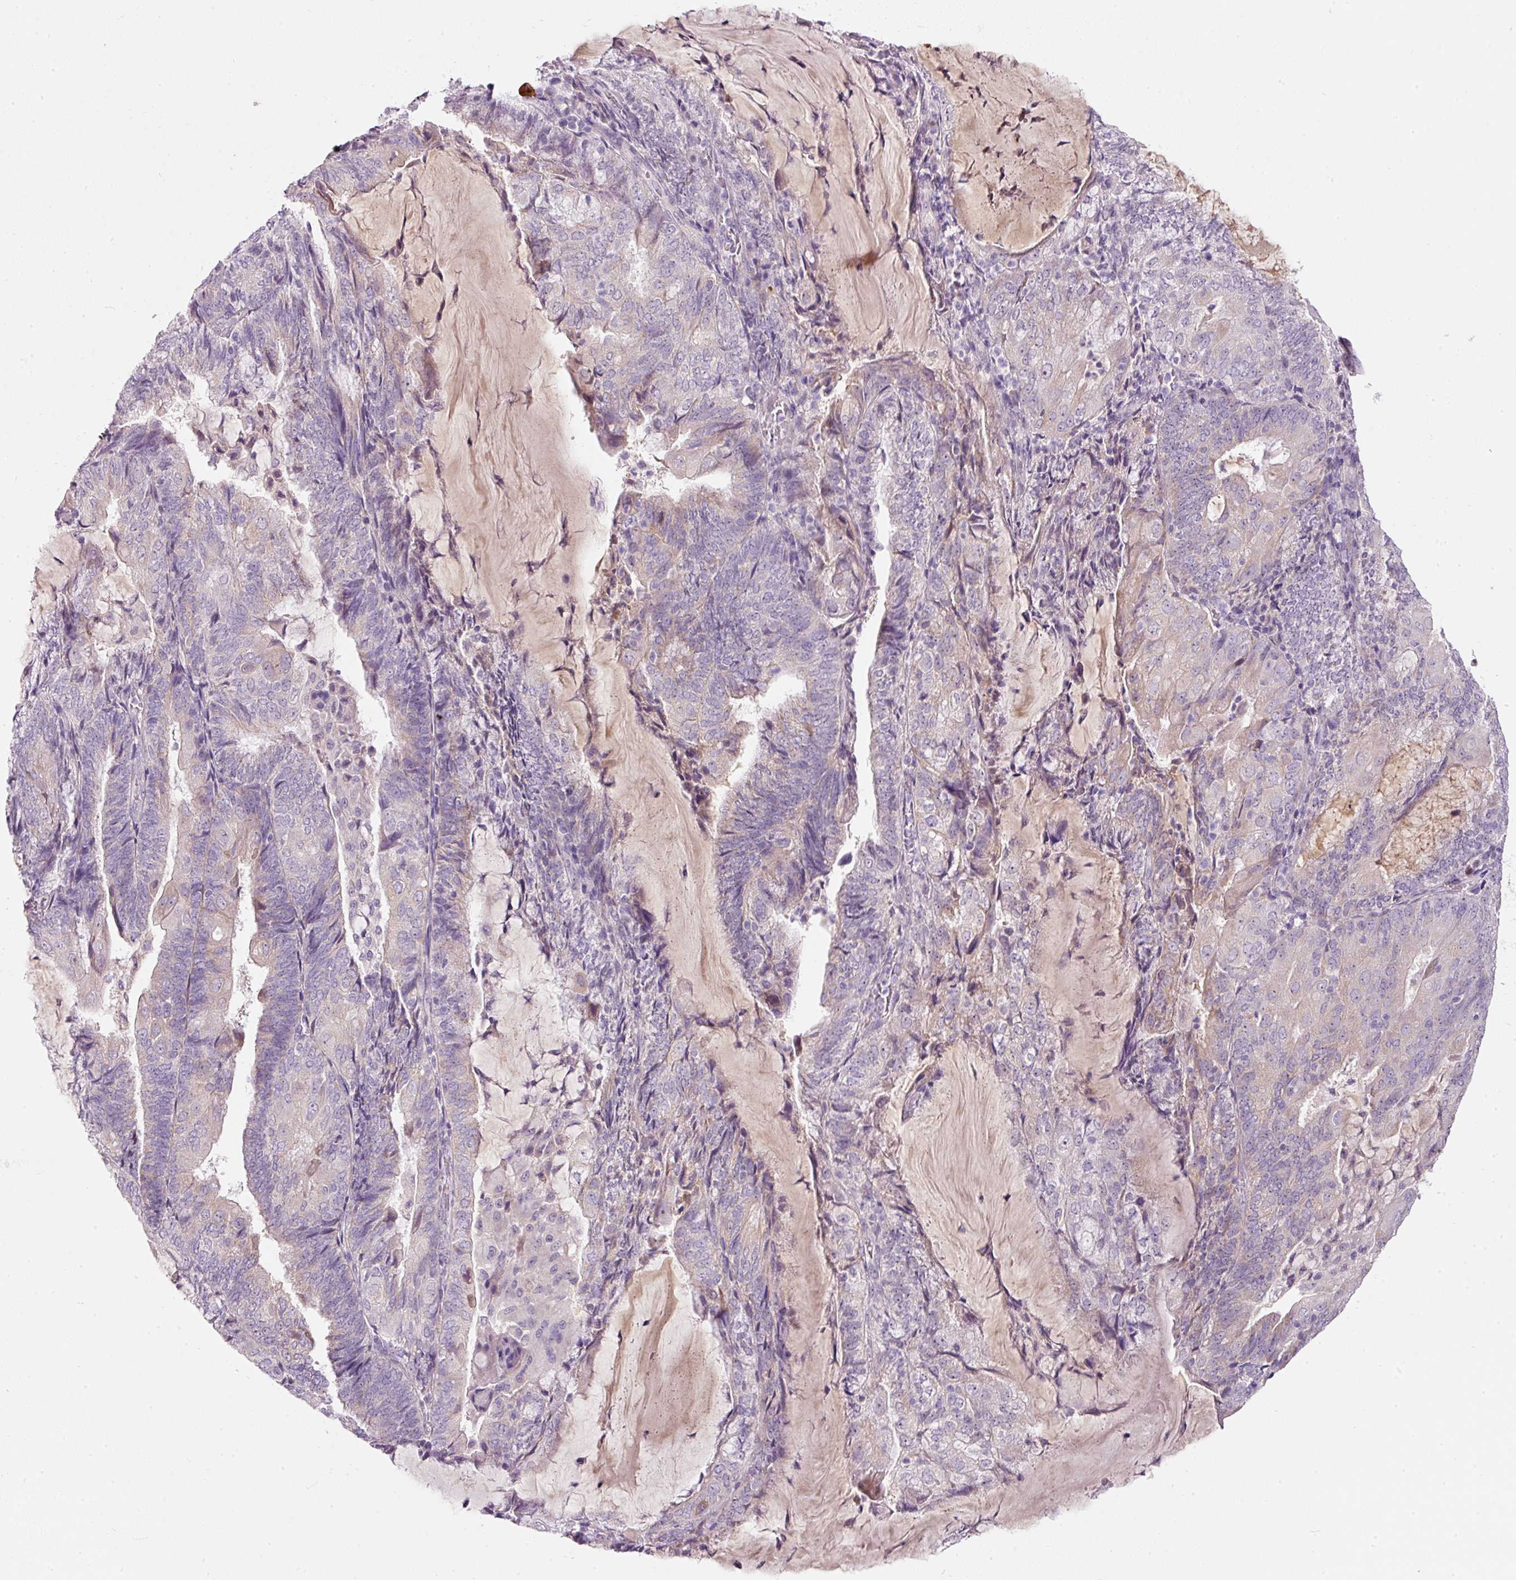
{"staining": {"intensity": "negative", "quantity": "none", "location": "none"}, "tissue": "endometrial cancer", "cell_type": "Tumor cells", "image_type": "cancer", "snomed": [{"axis": "morphology", "description": "Adenocarcinoma, NOS"}, {"axis": "topography", "description": "Endometrium"}], "caption": "An immunohistochemistry (IHC) histopathology image of endometrial cancer is shown. There is no staining in tumor cells of endometrial cancer.", "gene": "TMEM37", "patient": {"sex": "female", "age": 81}}